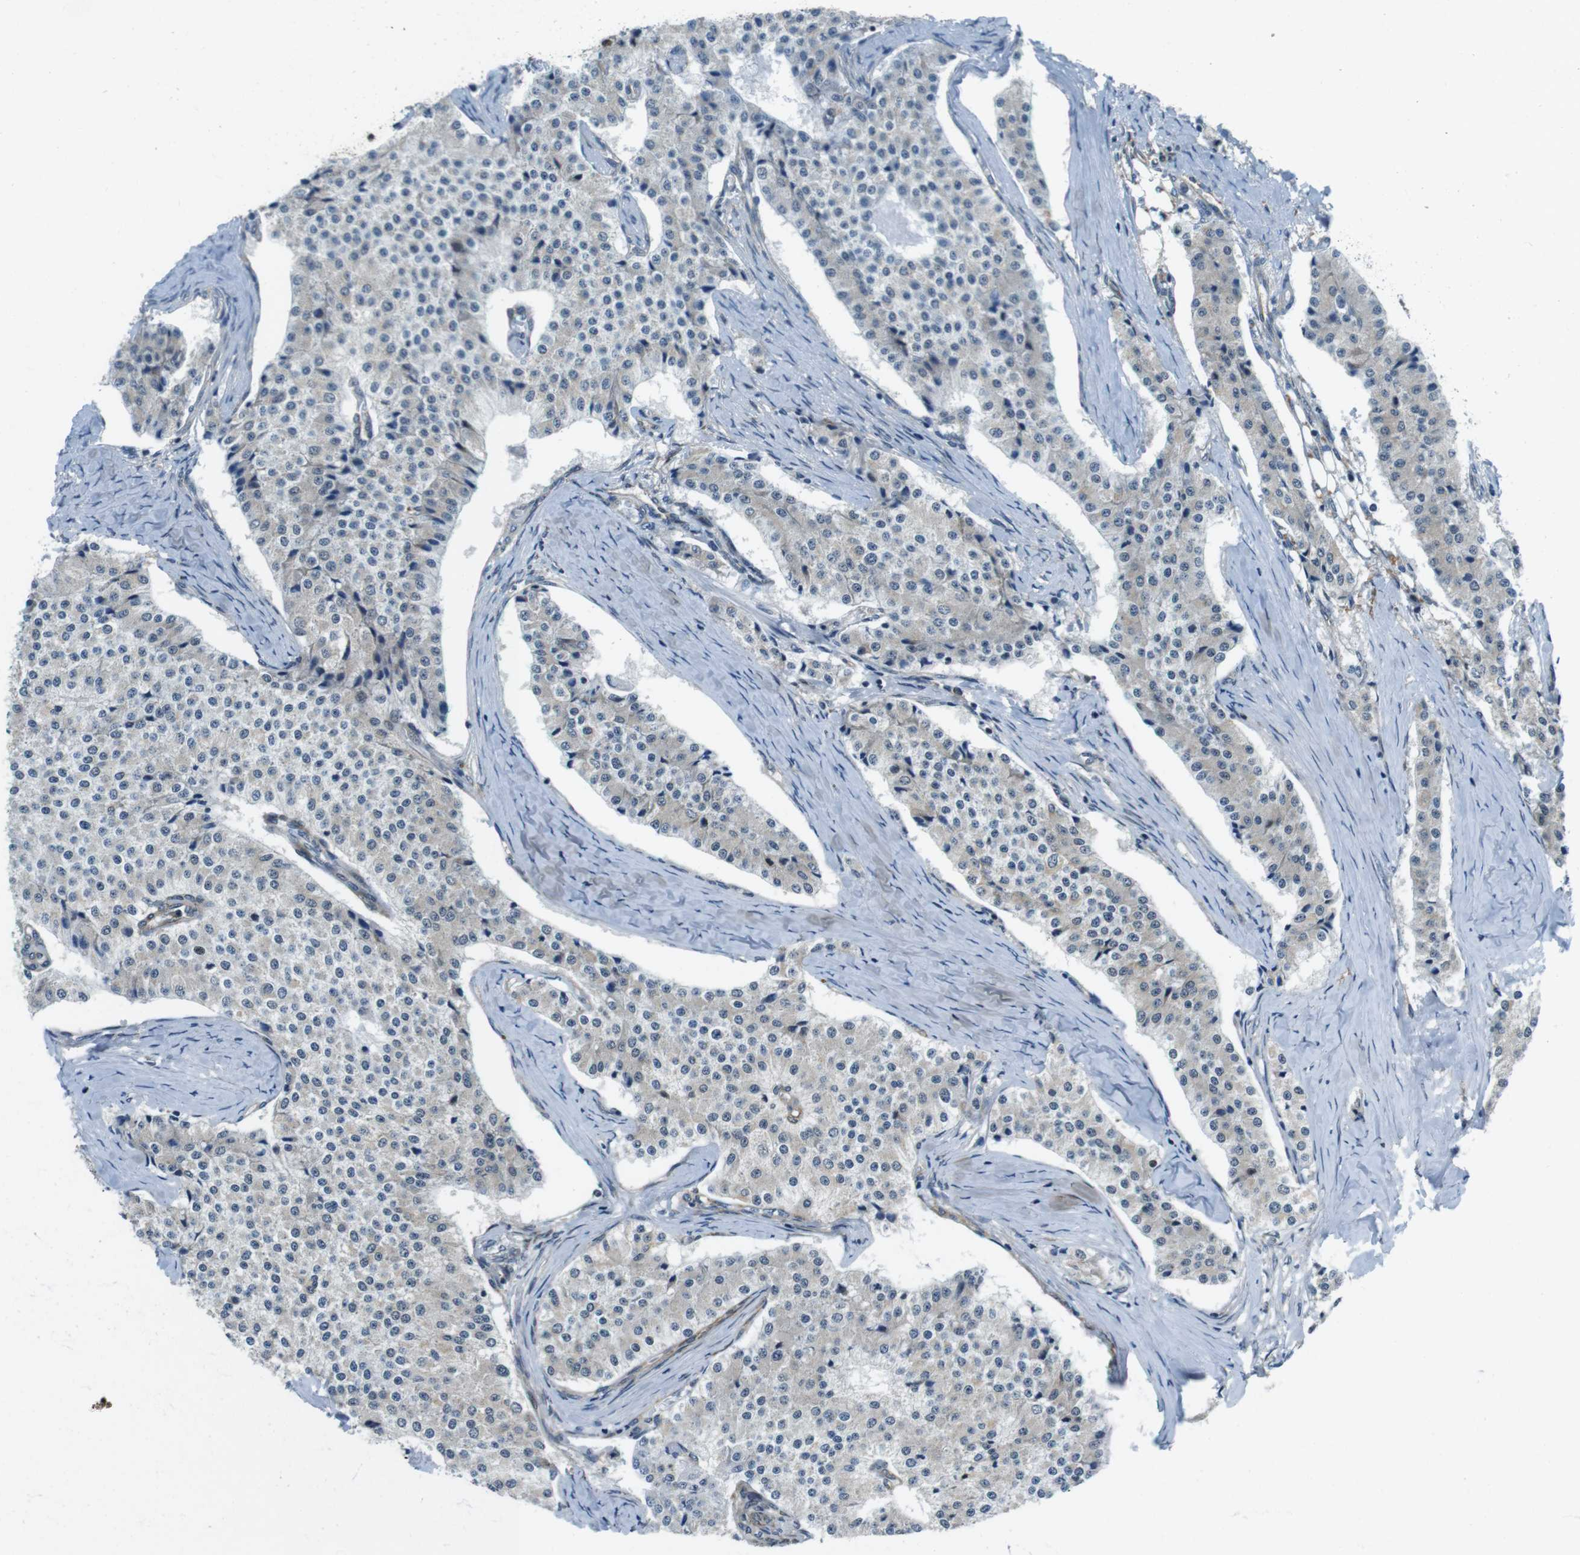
{"staining": {"intensity": "negative", "quantity": "none", "location": "none"}, "tissue": "carcinoid", "cell_type": "Tumor cells", "image_type": "cancer", "snomed": [{"axis": "morphology", "description": "Carcinoid, malignant, NOS"}, {"axis": "topography", "description": "Colon"}], "caption": "Carcinoid stained for a protein using immunohistochemistry demonstrates no positivity tumor cells.", "gene": "PALD1", "patient": {"sex": "female", "age": 52}}